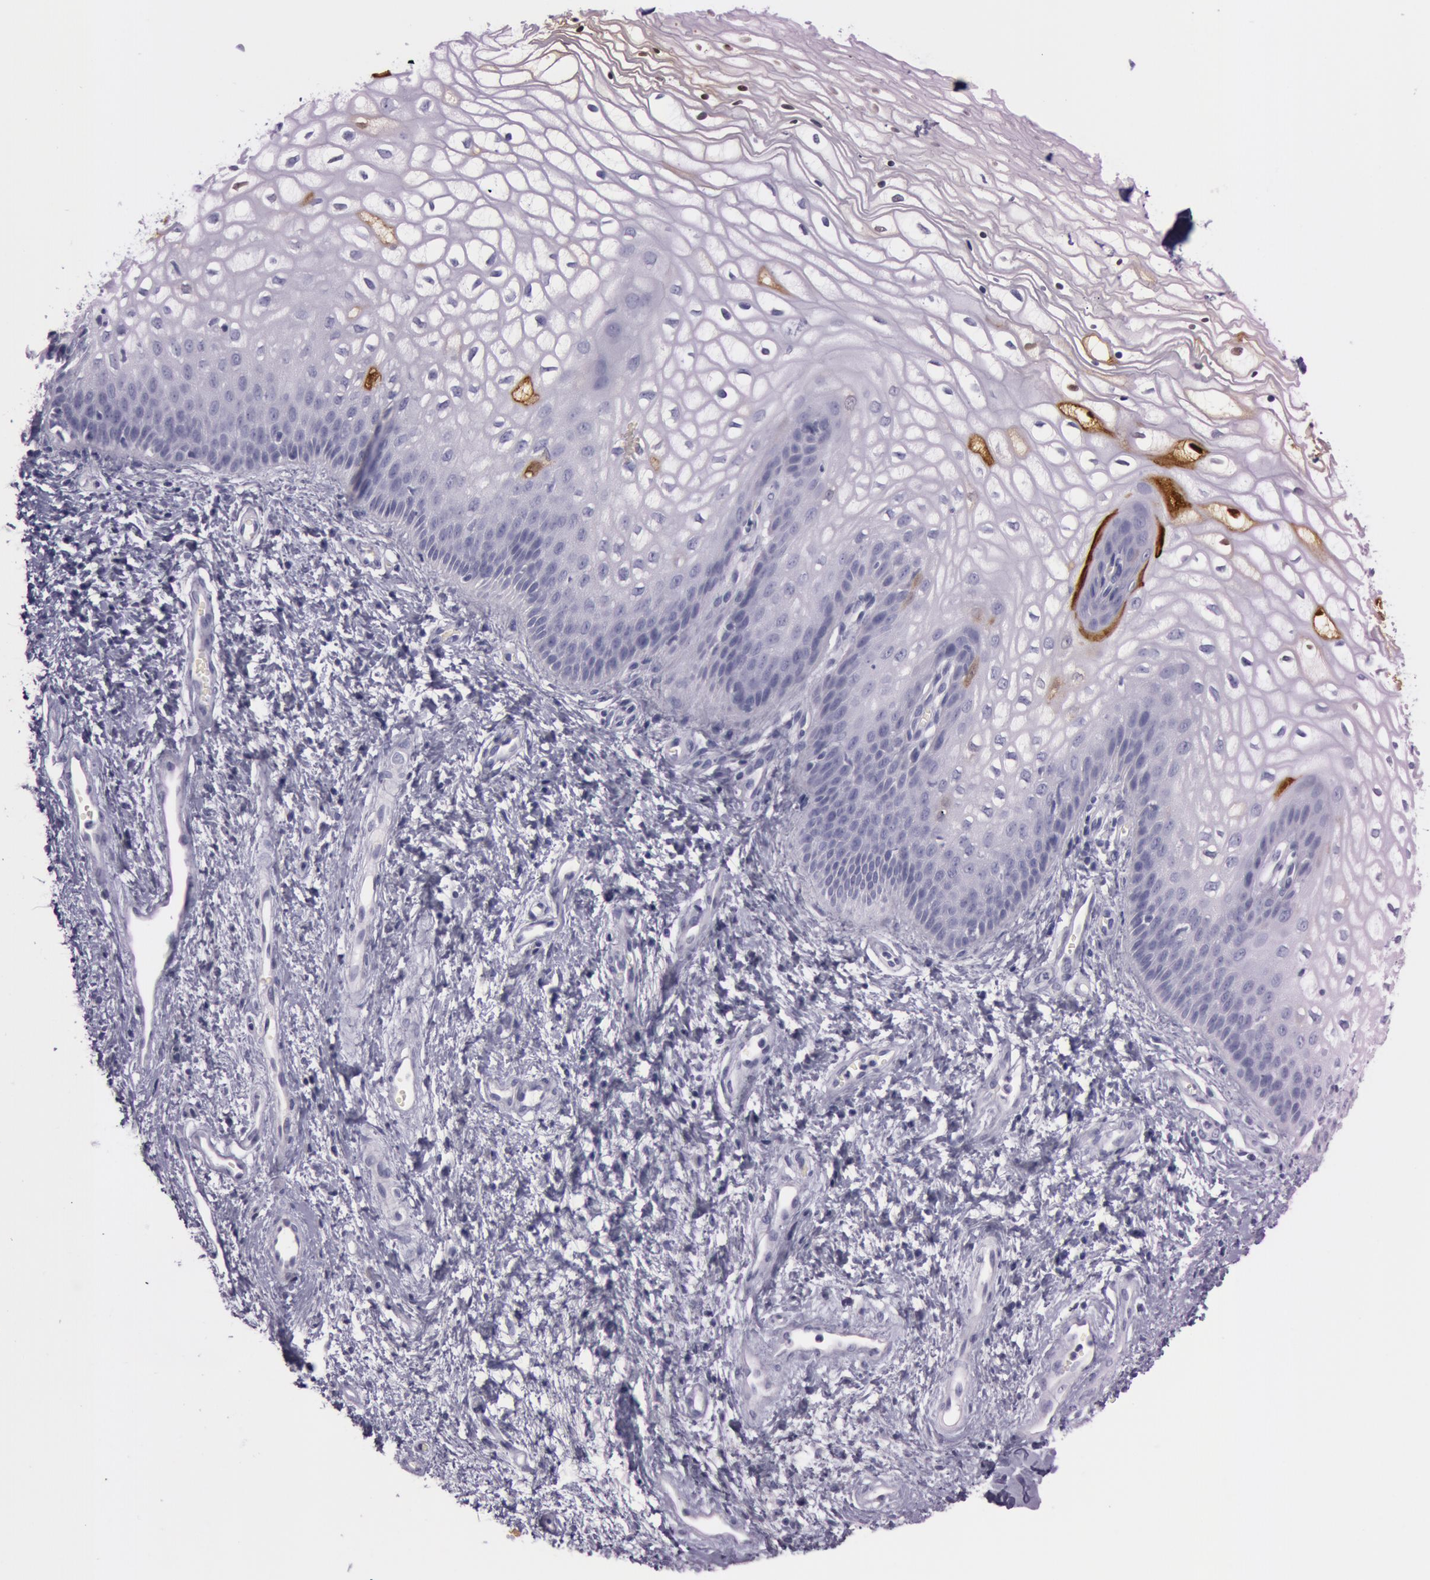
{"staining": {"intensity": "strong", "quantity": "<25%", "location": "cytoplasmic/membranous,nuclear"}, "tissue": "vagina", "cell_type": "Squamous epithelial cells", "image_type": "normal", "snomed": [{"axis": "morphology", "description": "Normal tissue, NOS"}, {"axis": "topography", "description": "Vagina"}], "caption": "Immunohistochemical staining of unremarkable vagina reveals strong cytoplasmic/membranous,nuclear protein expression in about <25% of squamous epithelial cells. (Stains: DAB in brown, nuclei in blue, Microscopy: brightfield microscopy at high magnification).", "gene": "S100A7", "patient": {"sex": "female", "age": 34}}